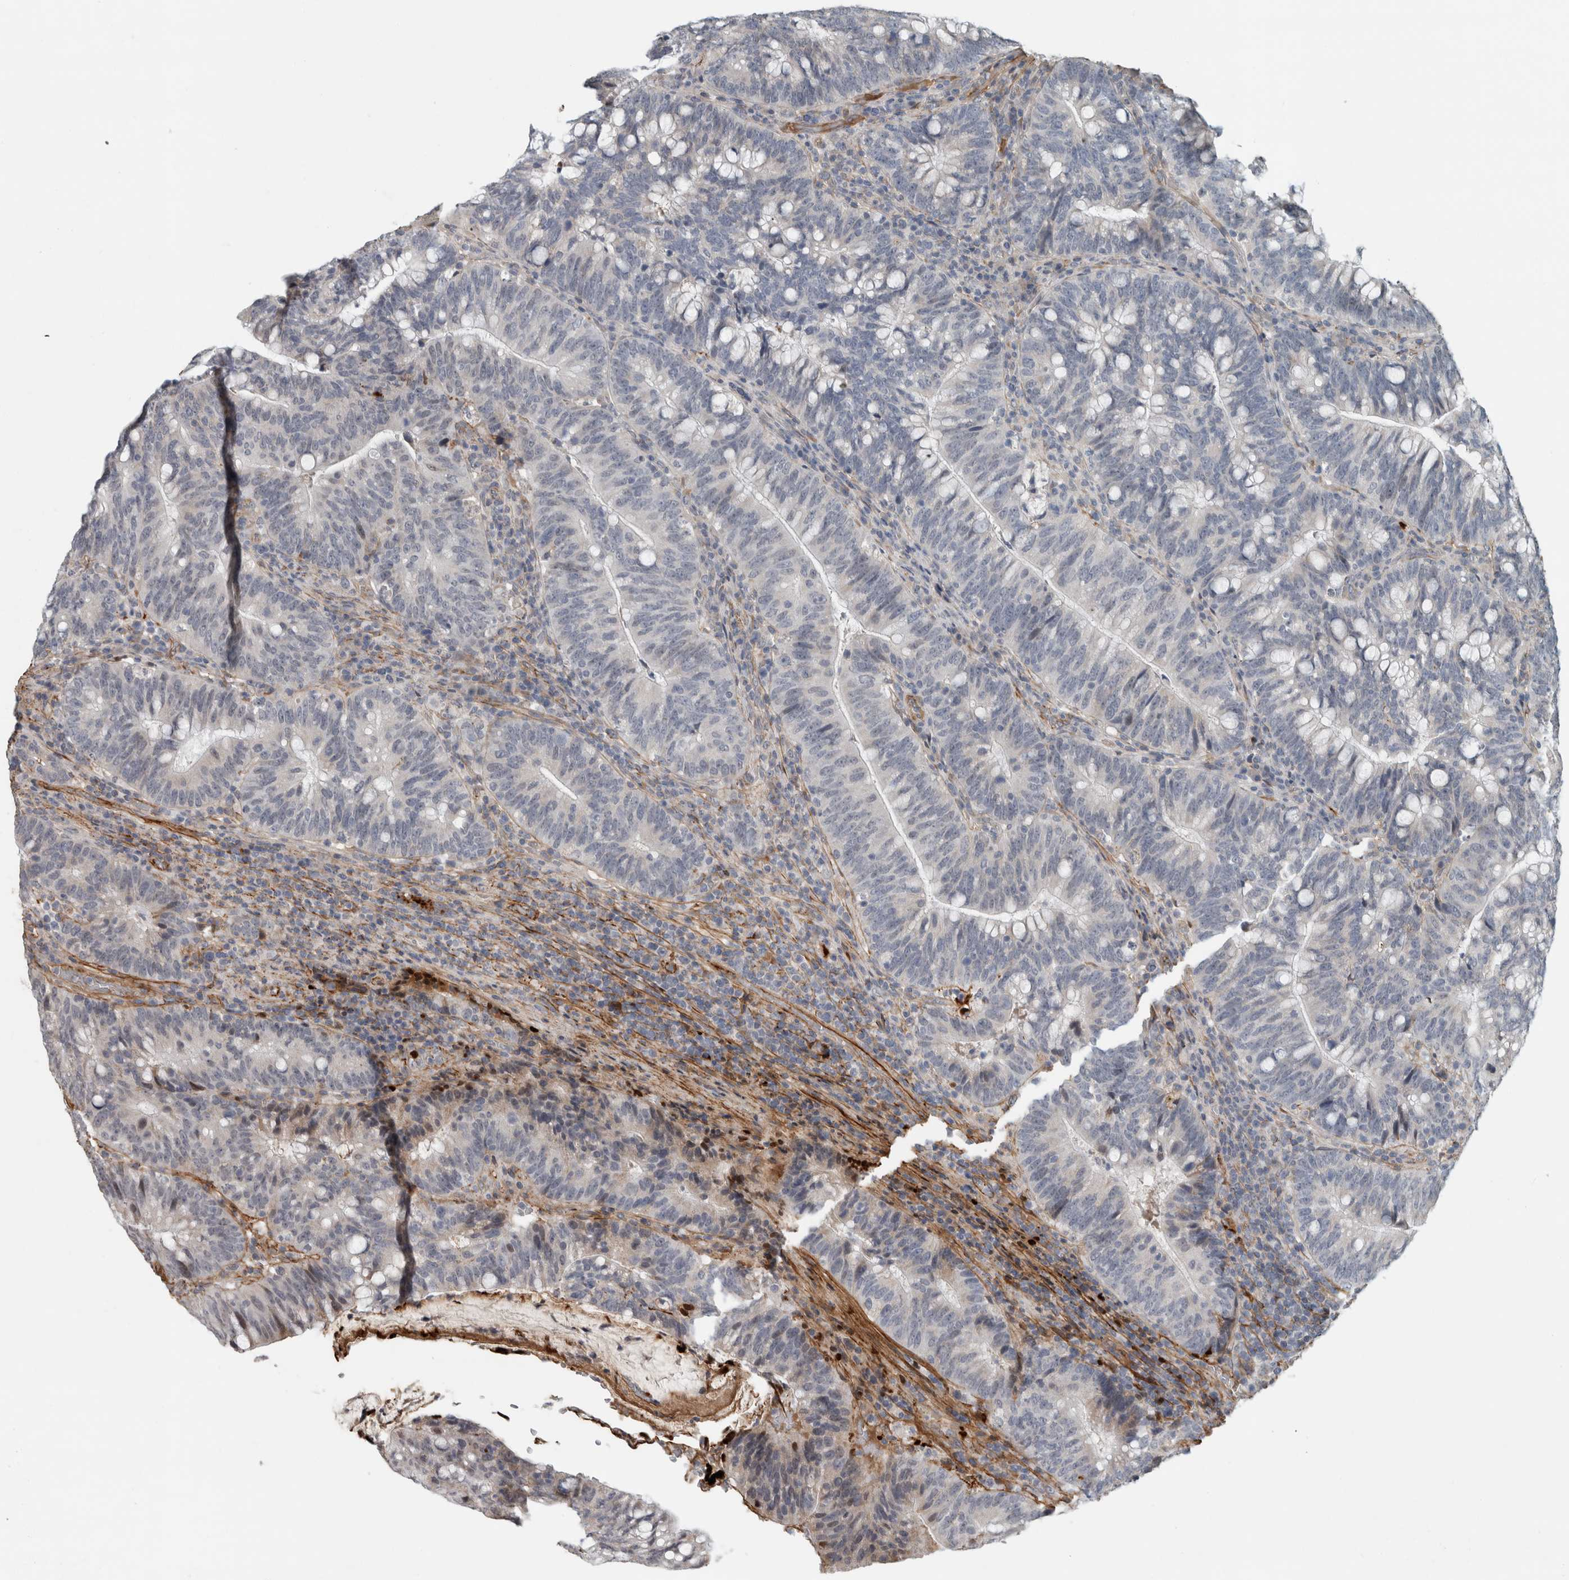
{"staining": {"intensity": "negative", "quantity": "none", "location": "none"}, "tissue": "colorectal cancer", "cell_type": "Tumor cells", "image_type": "cancer", "snomed": [{"axis": "morphology", "description": "Adenocarcinoma, NOS"}, {"axis": "topography", "description": "Colon"}], "caption": "This is an IHC histopathology image of human colorectal adenocarcinoma. There is no staining in tumor cells.", "gene": "FN1", "patient": {"sex": "female", "age": 66}}